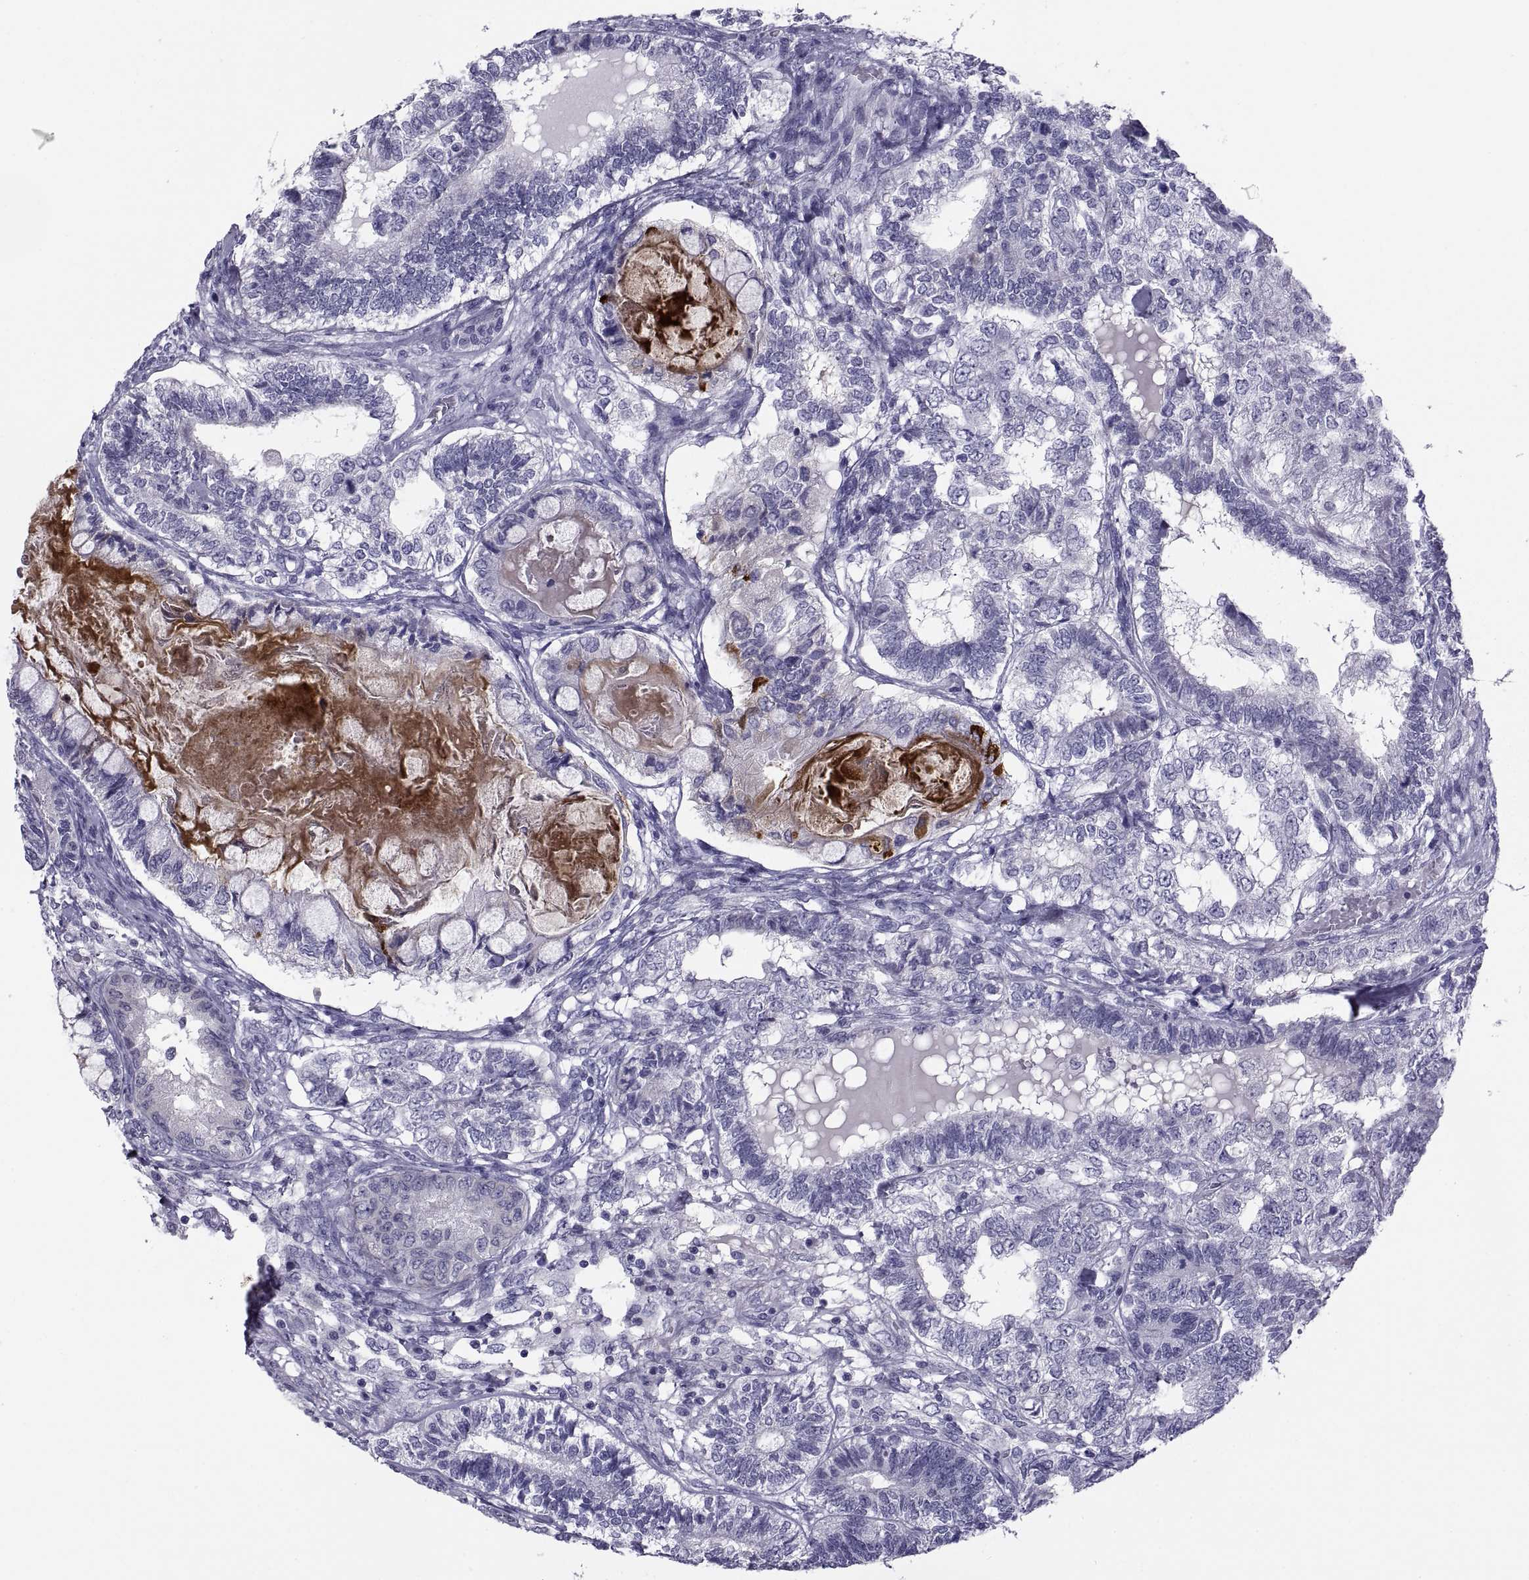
{"staining": {"intensity": "negative", "quantity": "none", "location": "none"}, "tissue": "testis cancer", "cell_type": "Tumor cells", "image_type": "cancer", "snomed": [{"axis": "morphology", "description": "Seminoma, NOS"}, {"axis": "morphology", "description": "Carcinoma, Embryonal, NOS"}, {"axis": "topography", "description": "Testis"}], "caption": "Testis cancer (seminoma) stained for a protein using immunohistochemistry (IHC) exhibits no expression tumor cells.", "gene": "NPTX2", "patient": {"sex": "male", "age": 41}}